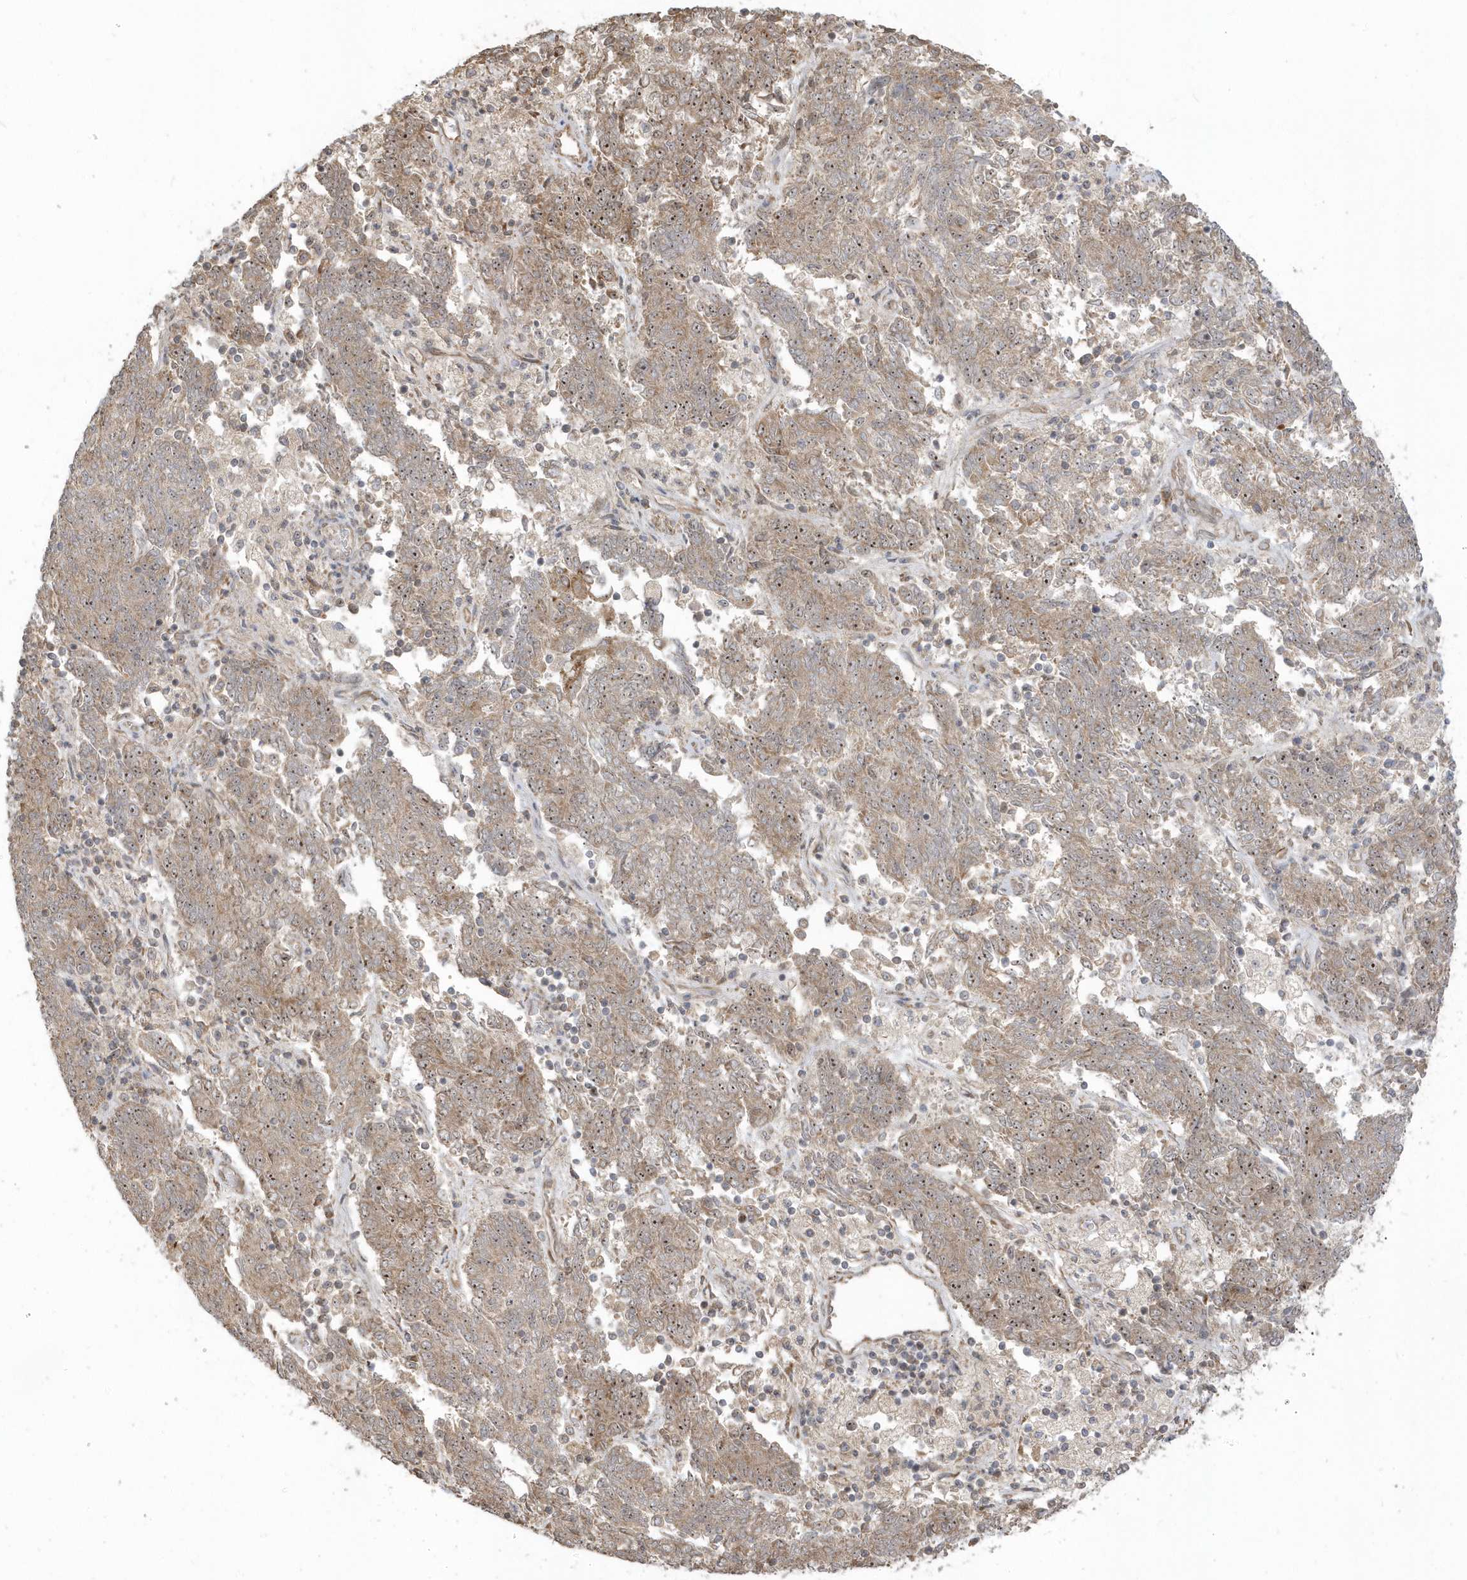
{"staining": {"intensity": "weak", "quantity": ">75%", "location": "cytoplasmic/membranous,nuclear"}, "tissue": "endometrial cancer", "cell_type": "Tumor cells", "image_type": "cancer", "snomed": [{"axis": "morphology", "description": "Adenocarcinoma, NOS"}, {"axis": "topography", "description": "Endometrium"}], "caption": "Immunohistochemistry photomicrograph of human endometrial cancer (adenocarcinoma) stained for a protein (brown), which reveals low levels of weak cytoplasmic/membranous and nuclear expression in approximately >75% of tumor cells.", "gene": "ECM2", "patient": {"sex": "female", "age": 80}}